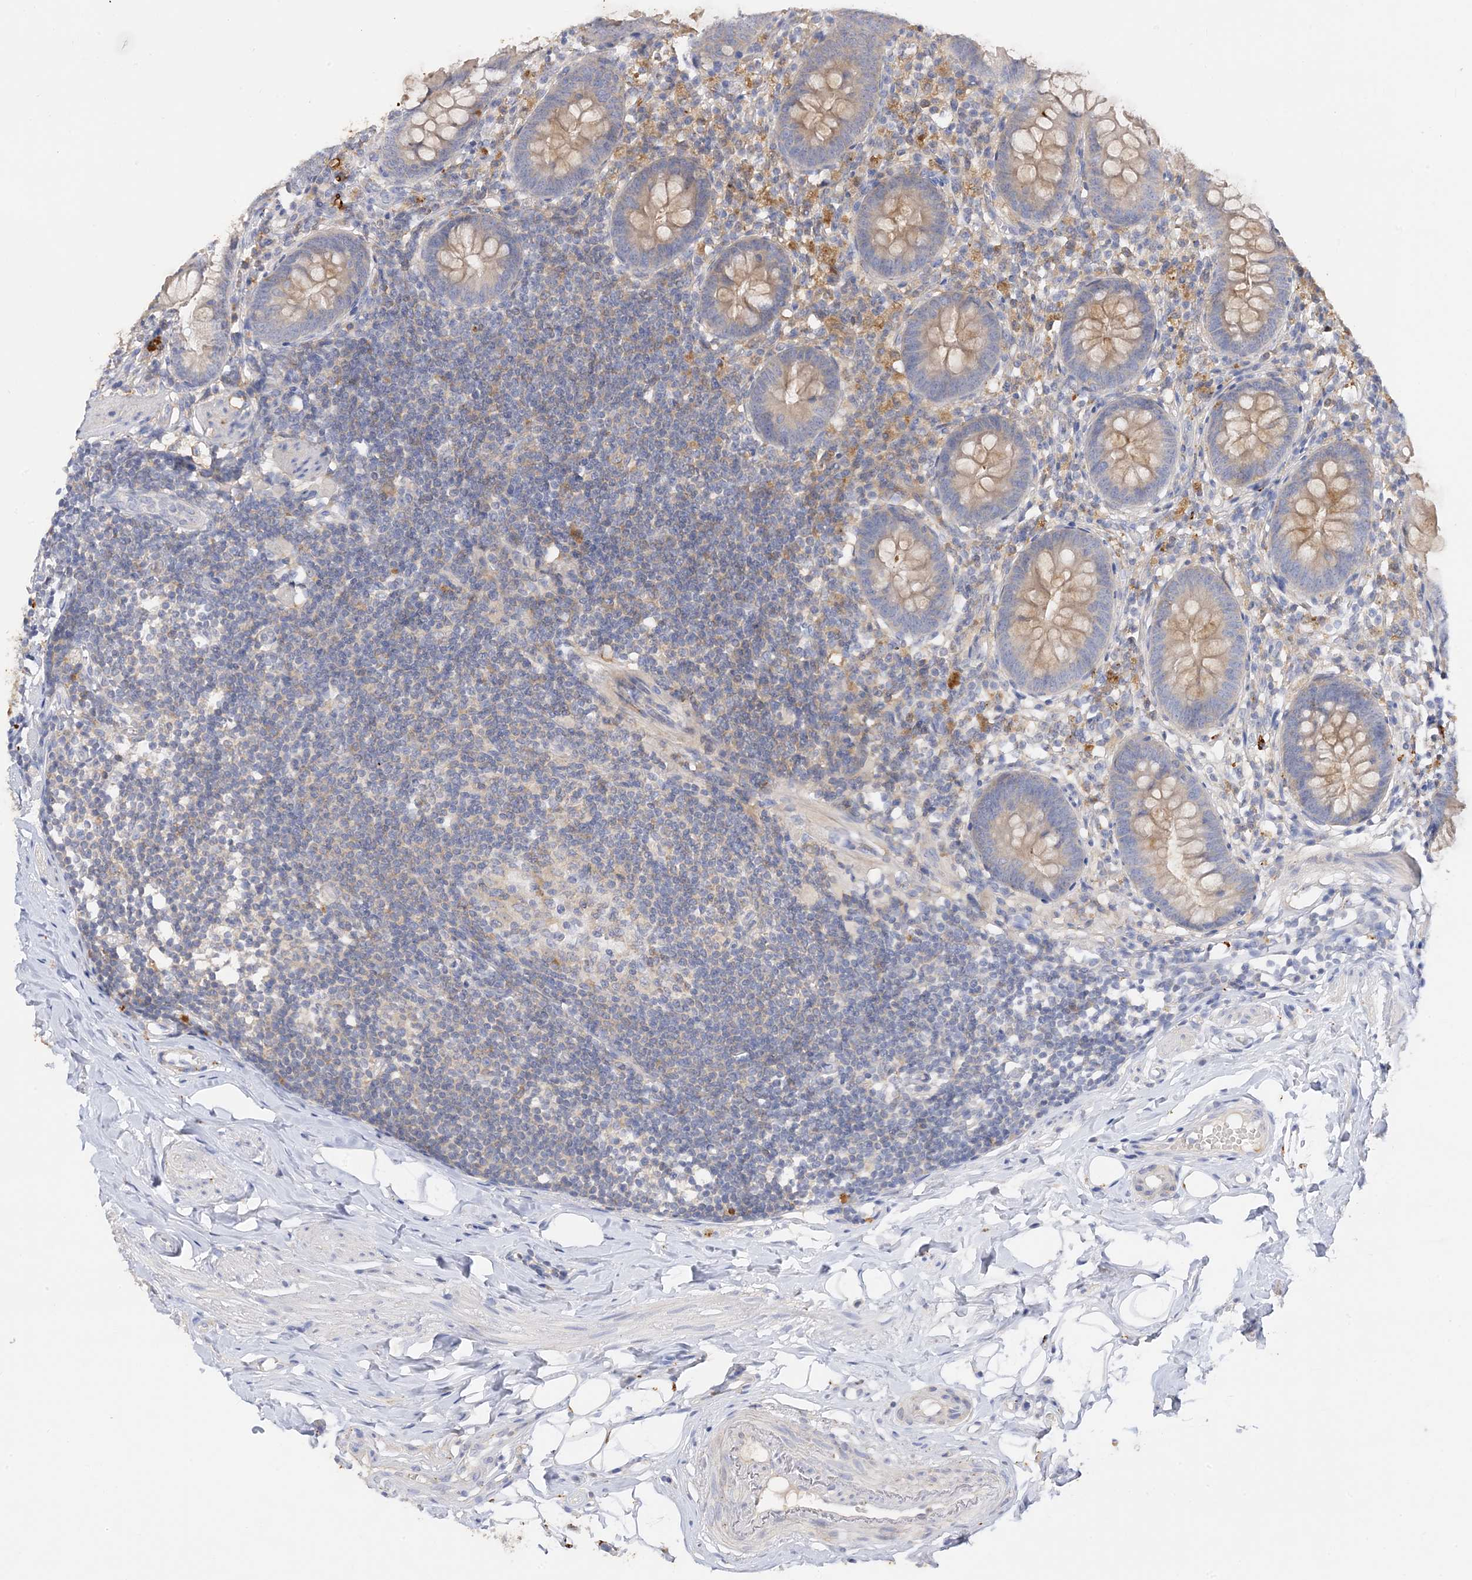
{"staining": {"intensity": "weak", "quantity": "25%-75%", "location": "cytoplasmic/membranous"}, "tissue": "appendix", "cell_type": "Glandular cells", "image_type": "normal", "snomed": [{"axis": "morphology", "description": "Normal tissue, NOS"}, {"axis": "topography", "description": "Appendix"}], "caption": "IHC image of benign appendix: human appendix stained using IHC displays low levels of weak protein expression localized specifically in the cytoplasmic/membranous of glandular cells, appearing as a cytoplasmic/membranous brown color.", "gene": "ARV1", "patient": {"sex": "female", "age": 62}}